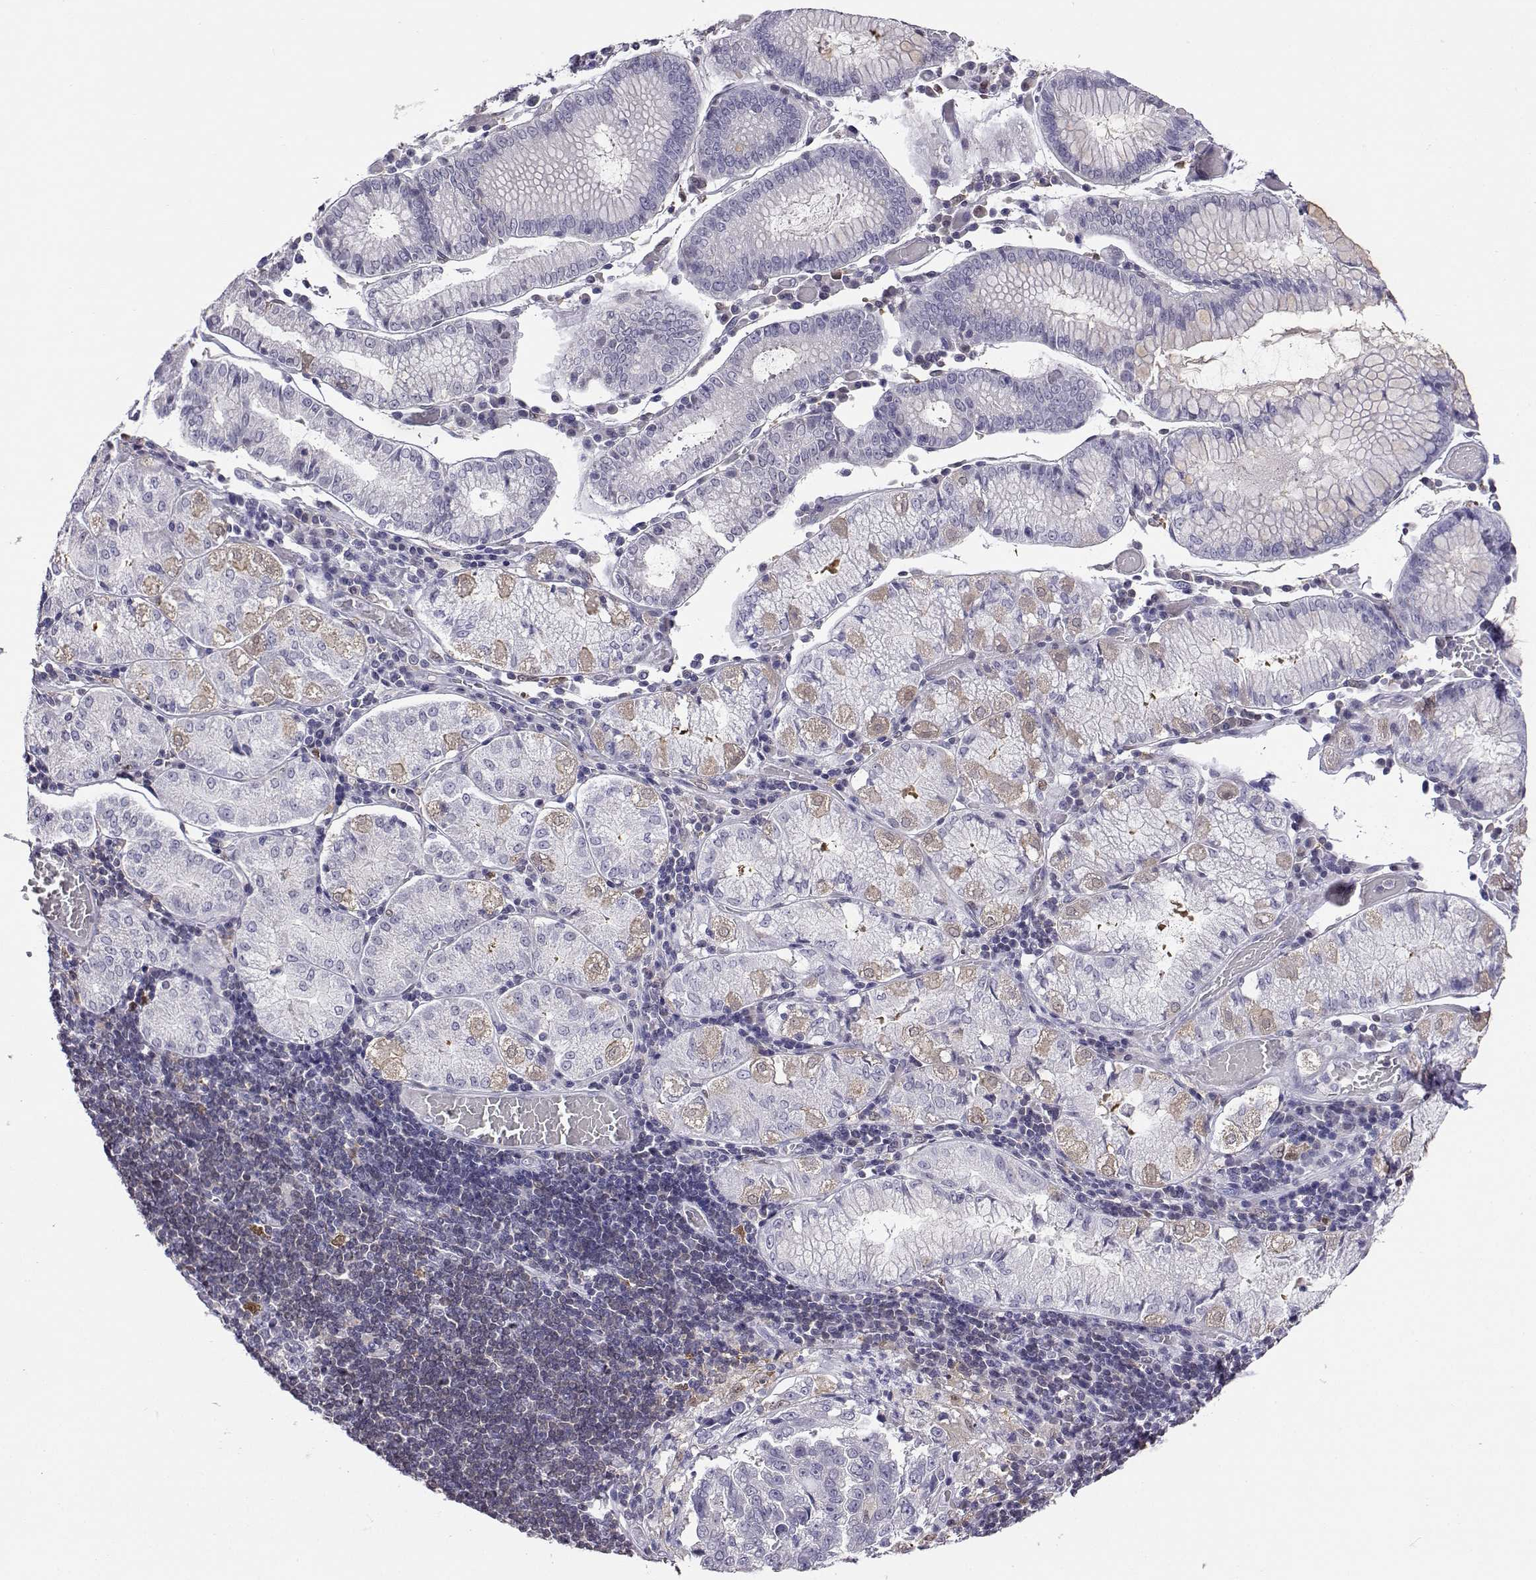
{"staining": {"intensity": "negative", "quantity": "none", "location": "none"}, "tissue": "stomach cancer", "cell_type": "Tumor cells", "image_type": "cancer", "snomed": [{"axis": "morphology", "description": "Adenocarcinoma, NOS"}, {"axis": "topography", "description": "Stomach"}], "caption": "An image of human stomach cancer (adenocarcinoma) is negative for staining in tumor cells.", "gene": "AKR1B1", "patient": {"sex": "male", "age": 93}}